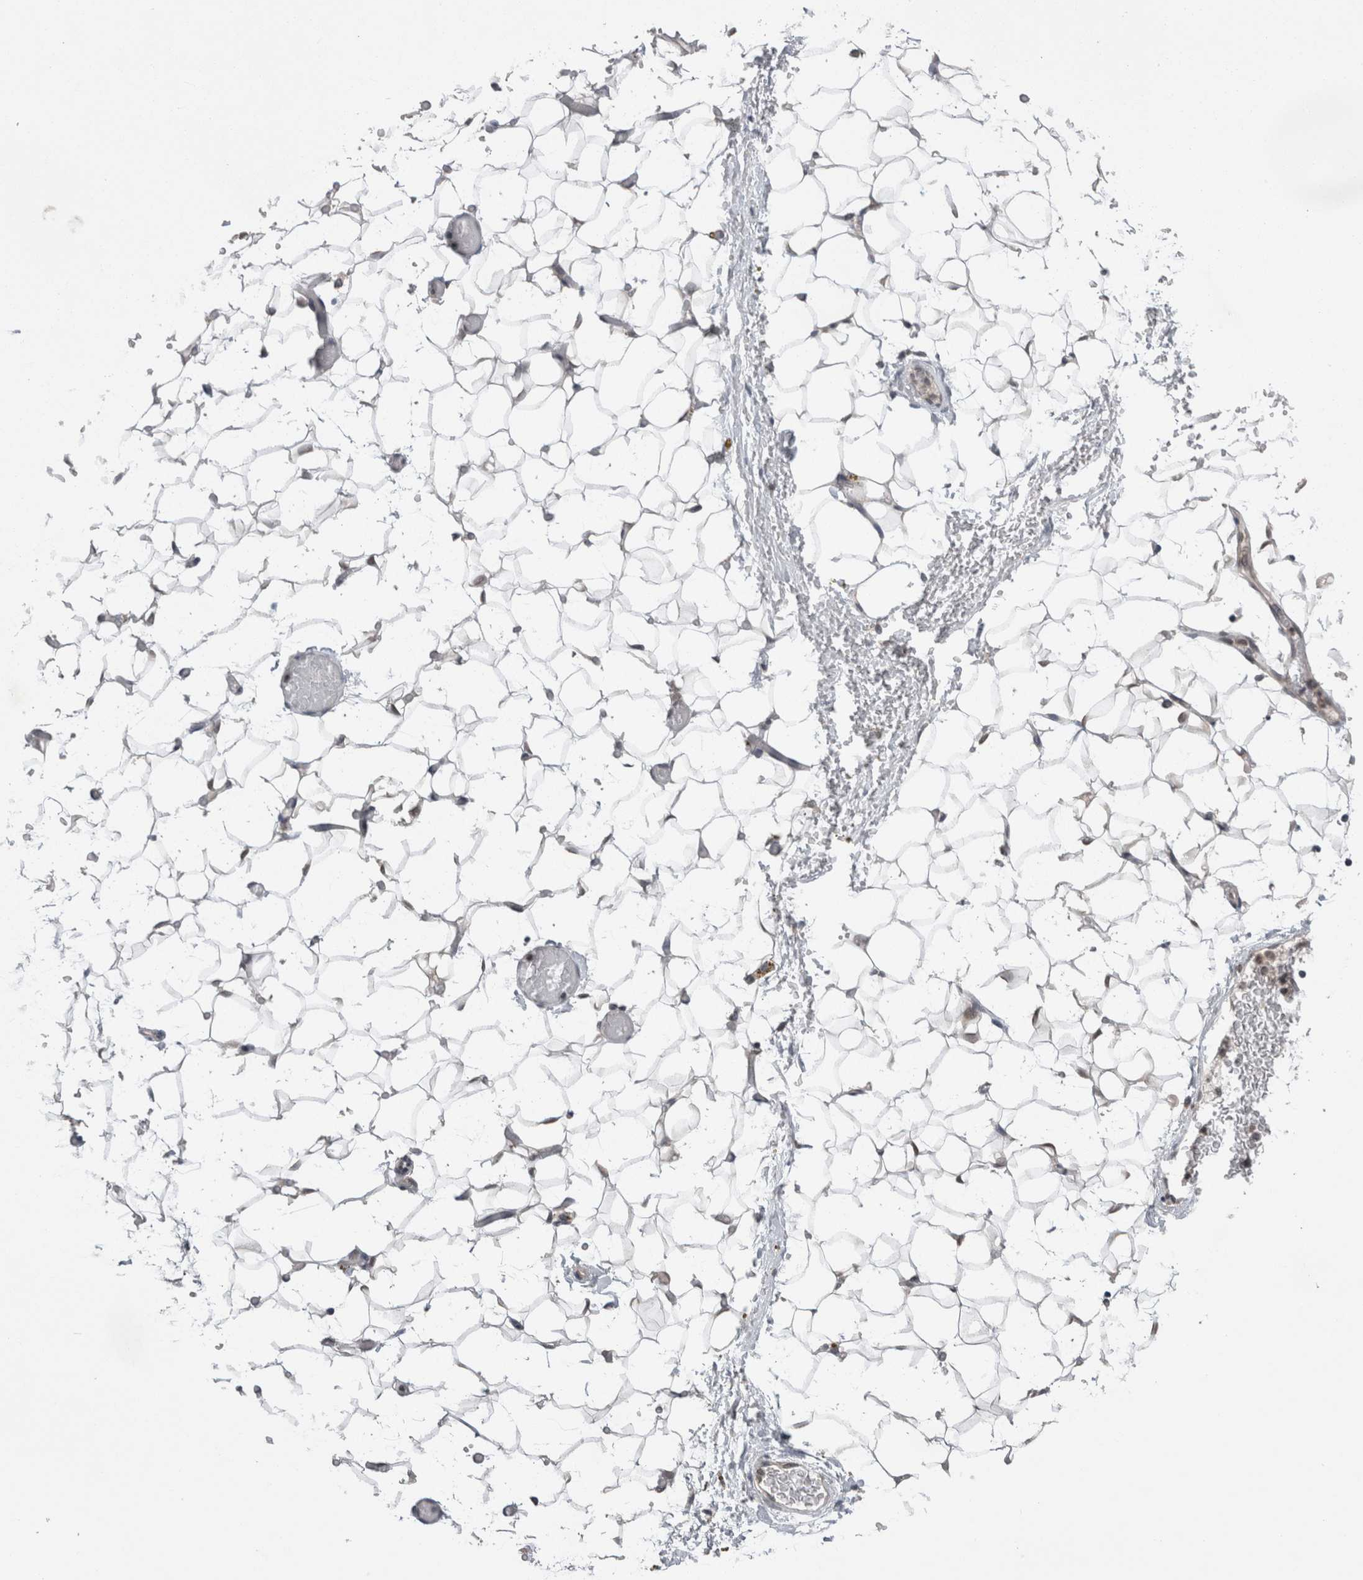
{"staining": {"intensity": "negative", "quantity": "none", "location": "none"}, "tissue": "adipose tissue", "cell_type": "Adipocytes", "image_type": "normal", "snomed": [{"axis": "morphology", "description": "Normal tissue, NOS"}, {"axis": "topography", "description": "Kidney"}, {"axis": "topography", "description": "Peripheral nerve tissue"}], "caption": "Adipocytes are negative for protein expression in unremarkable human adipose tissue. The staining is performed using DAB brown chromogen with nuclei counter-stained in using hematoxylin.", "gene": "ZNF341", "patient": {"sex": "male", "age": 7}}